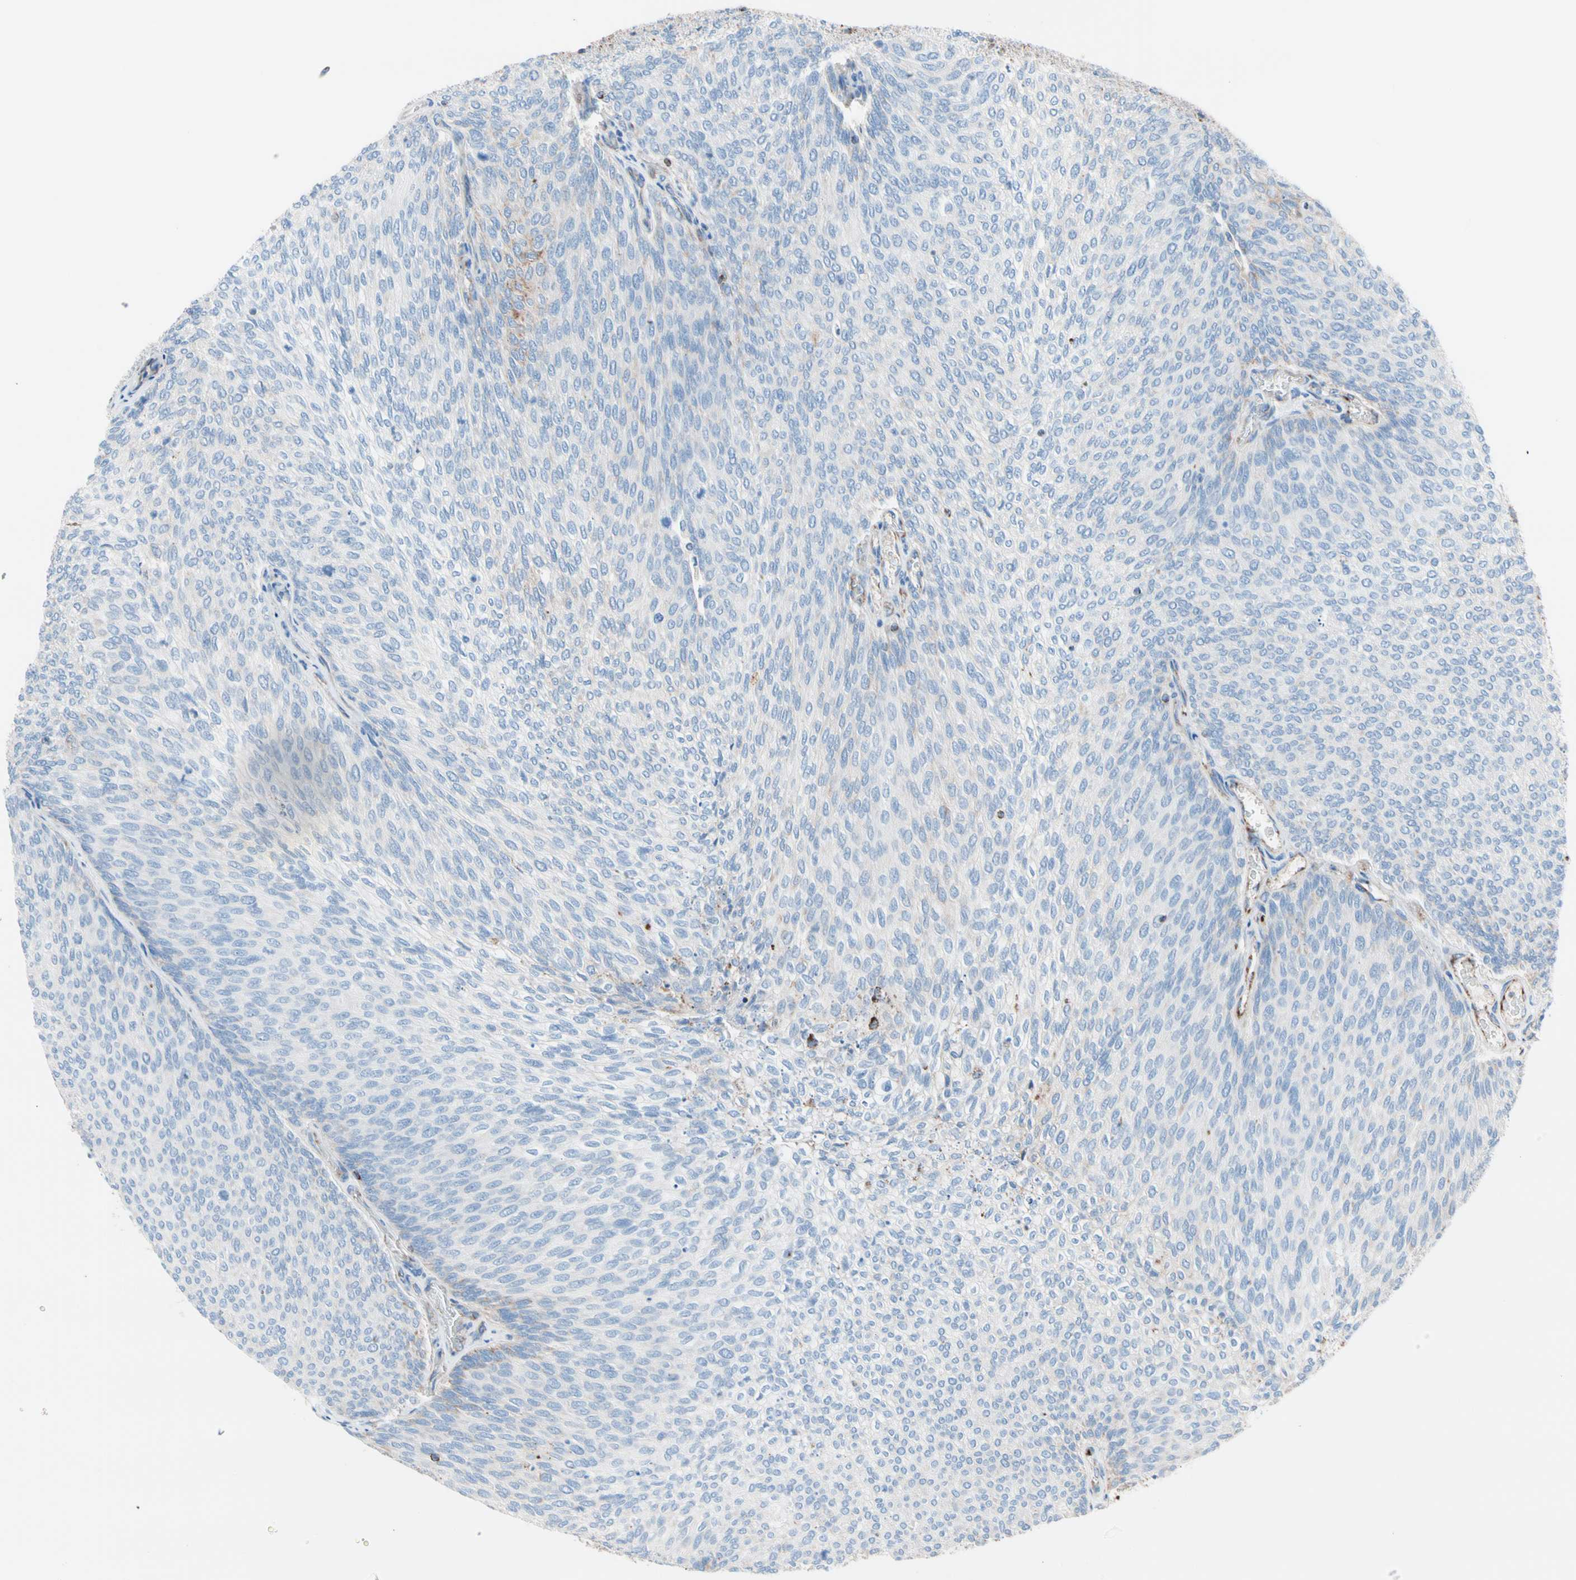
{"staining": {"intensity": "negative", "quantity": "none", "location": "none"}, "tissue": "urothelial cancer", "cell_type": "Tumor cells", "image_type": "cancer", "snomed": [{"axis": "morphology", "description": "Urothelial carcinoma, Low grade"}, {"axis": "topography", "description": "Urinary bladder"}], "caption": "Image shows no protein positivity in tumor cells of low-grade urothelial carcinoma tissue.", "gene": "HK1", "patient": {"sex": "female", "age": 79}}